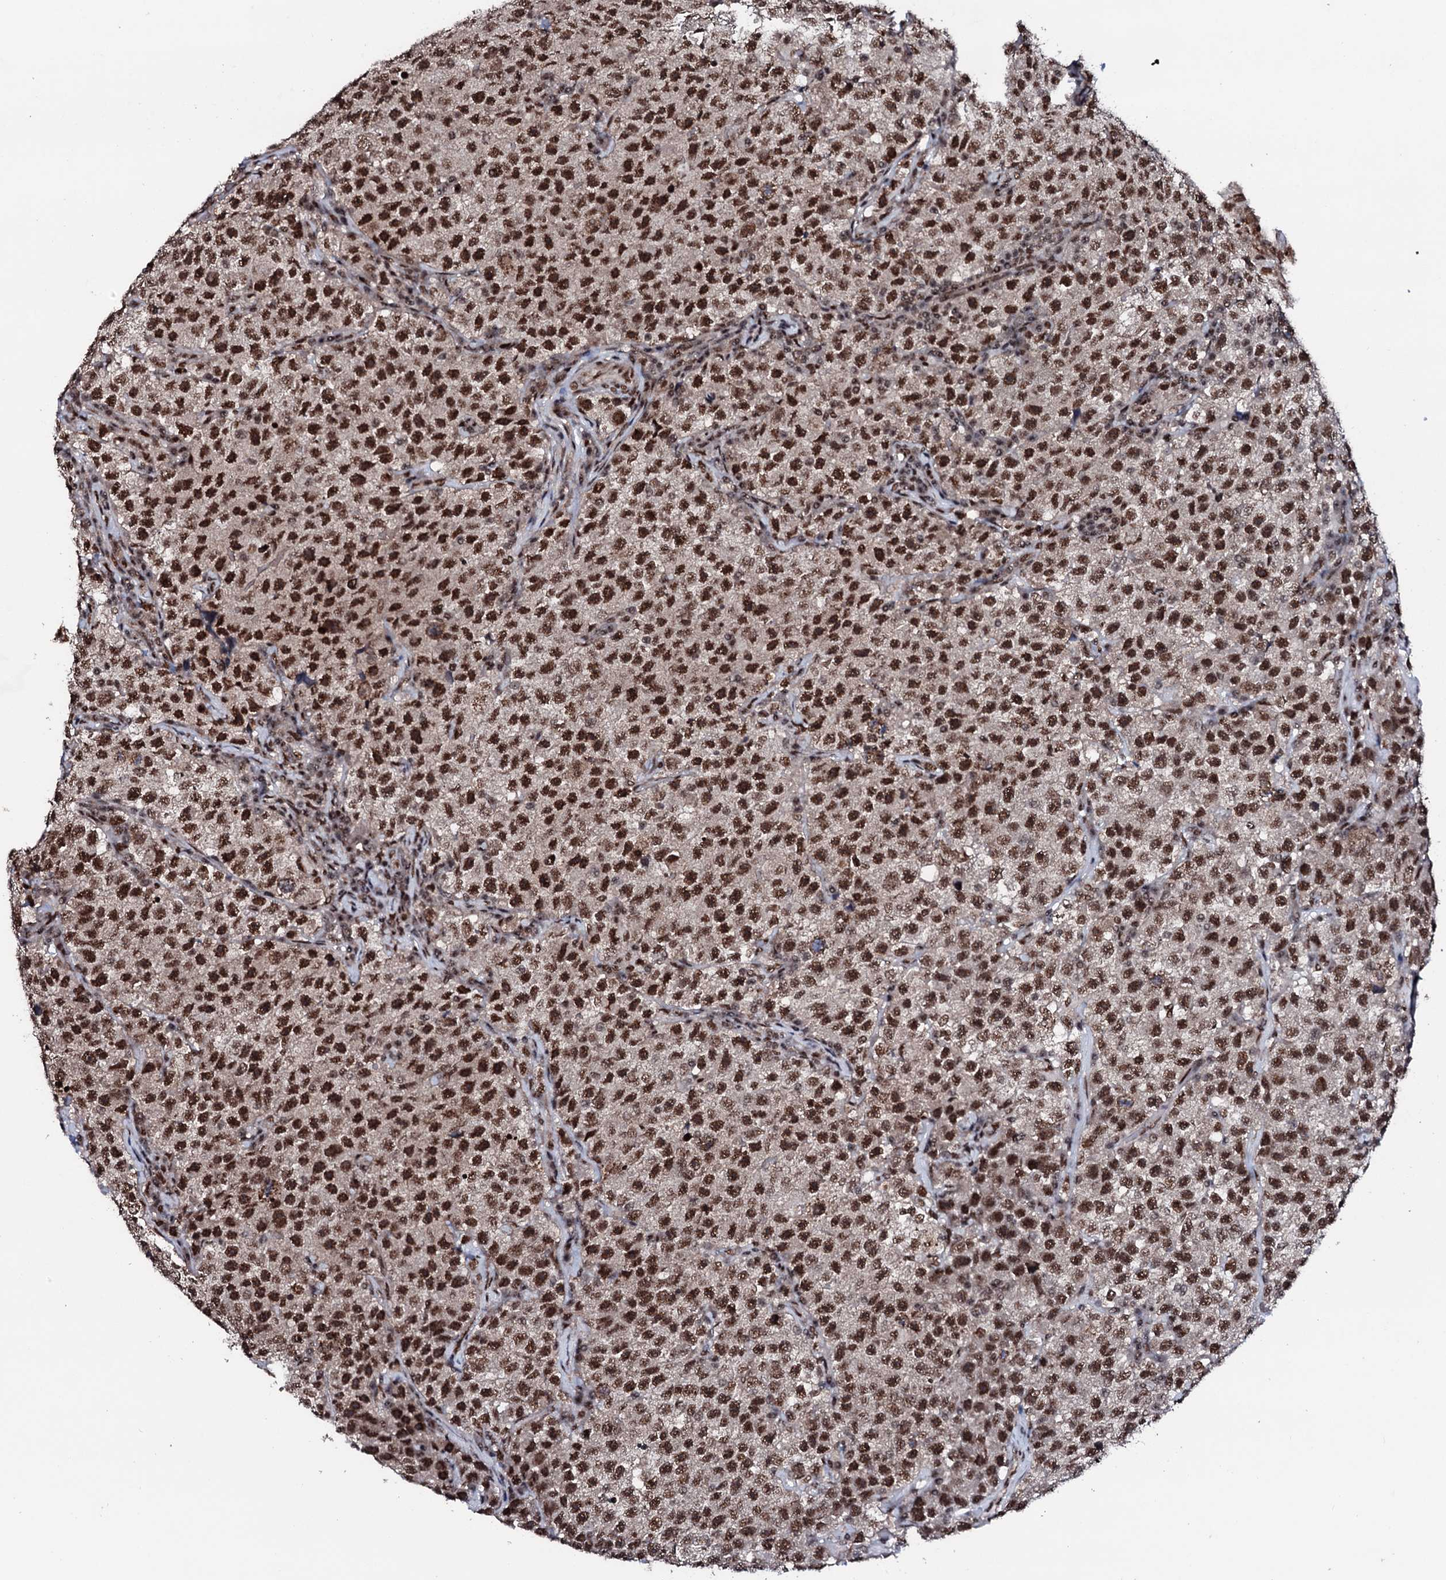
{"staining": {"intensity": "strong", "quantity": ">75%", "location": "nuclear"}, "tissue": "testis cancer", "cell_type": "Tumor cells", "image_type": "cancer", "snomed": [{"axis": "morphology", "description": "Seminoma, NOS"}, {"axis": "topography", "description": "Testis"}], "caption": "Testis cancer (seminoma) tissue exhibits strong nuclear expression in approximately >75% of tumor cells, visualized by immunohistochemistry.", "gene": "PRPF18", "patient": {"sex": "male", "age": 22}}